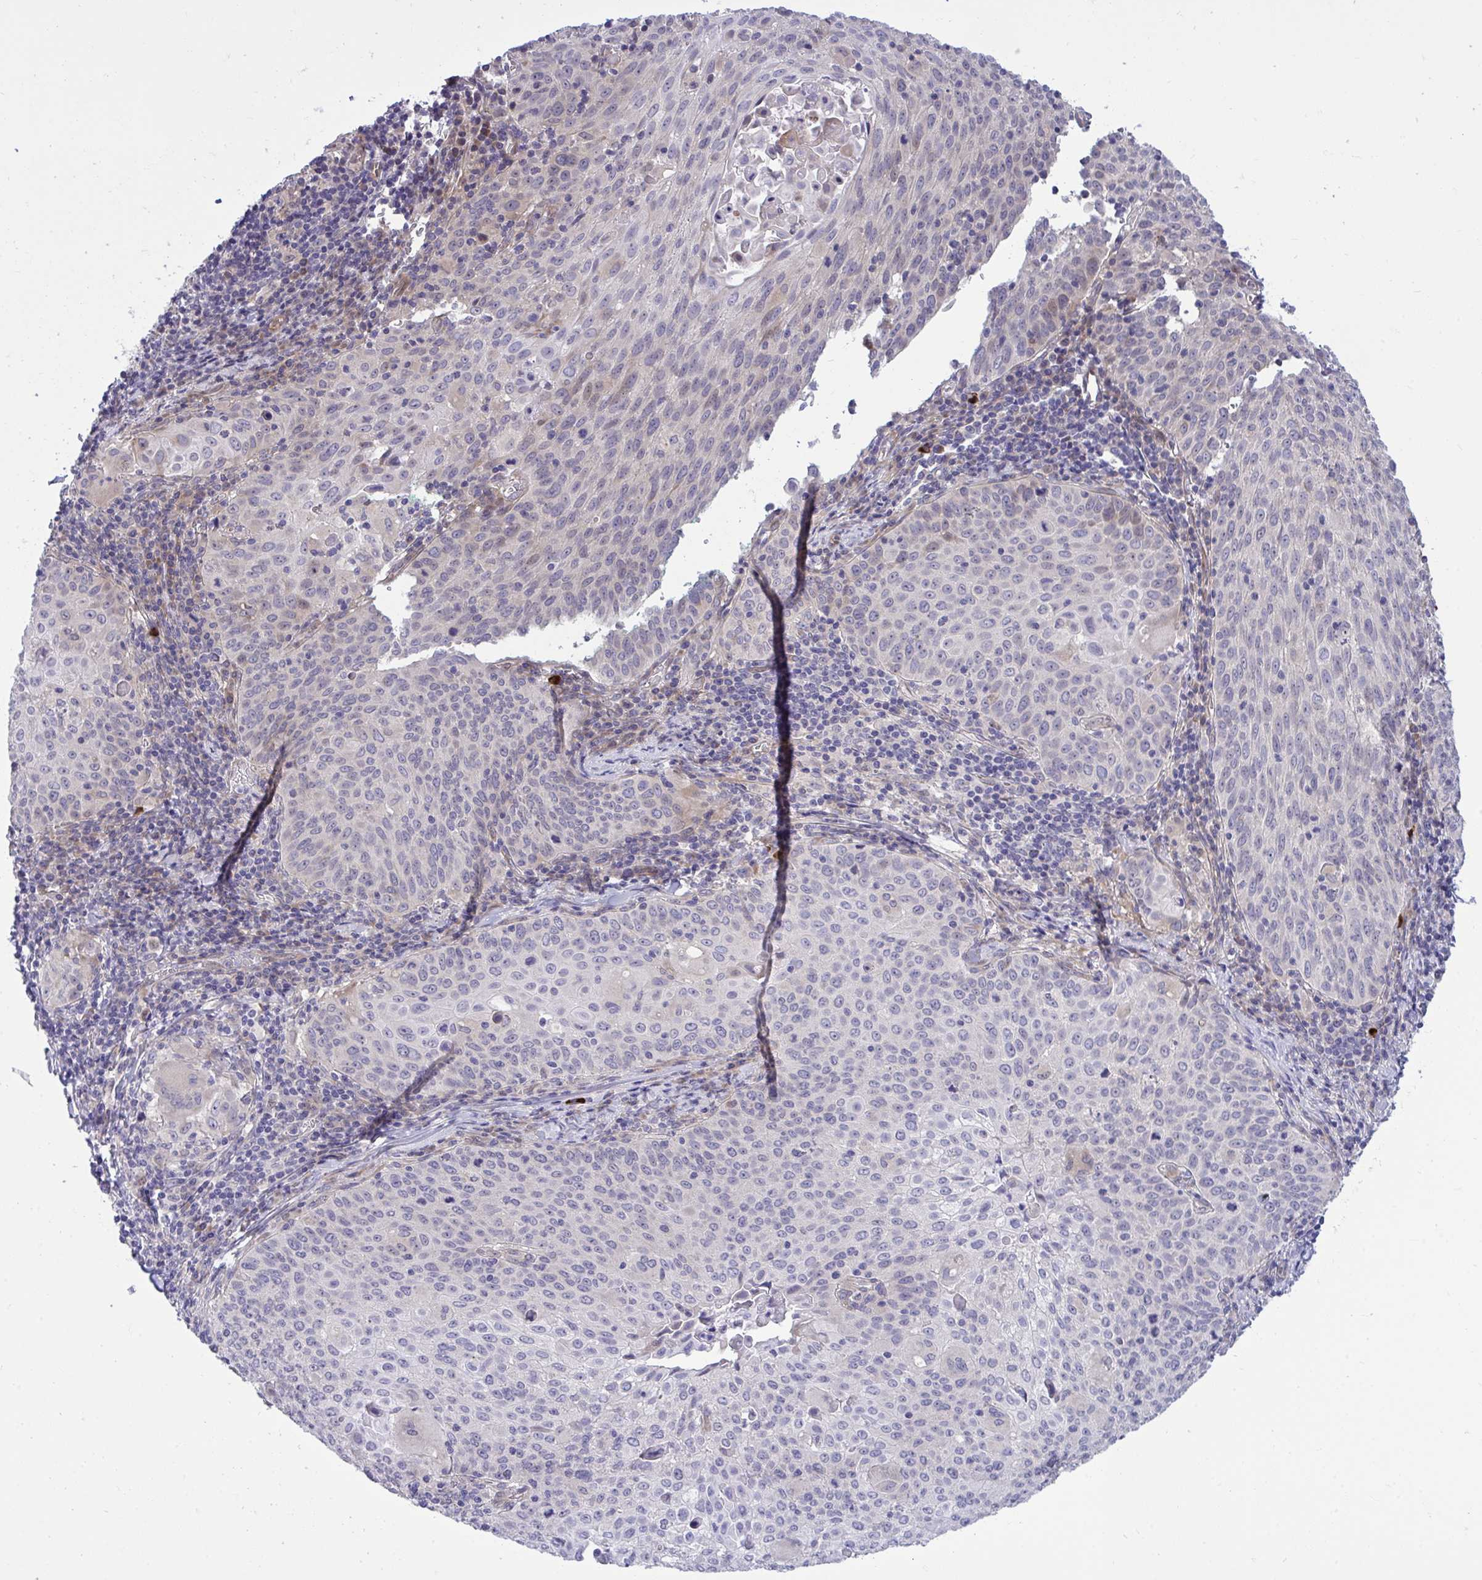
{"staining": {"intensity": "negative", "quantity": "none", "location": "none"}, "tissue": "cervical cancer", "cell_type": "Tumor cells", "image_type": "cancer", "snomed": [{"axis": "morphology", "description": "Squamous cell carcinoma, NOS"}, {"axis": "topography", "description": "Cervix"}], "caption": "There is no significant staining in tumor cells of squamous cell carcinoma (cervical).", "gene": "HMBOX1", "patient": {"sex": "female", "age": 65}}